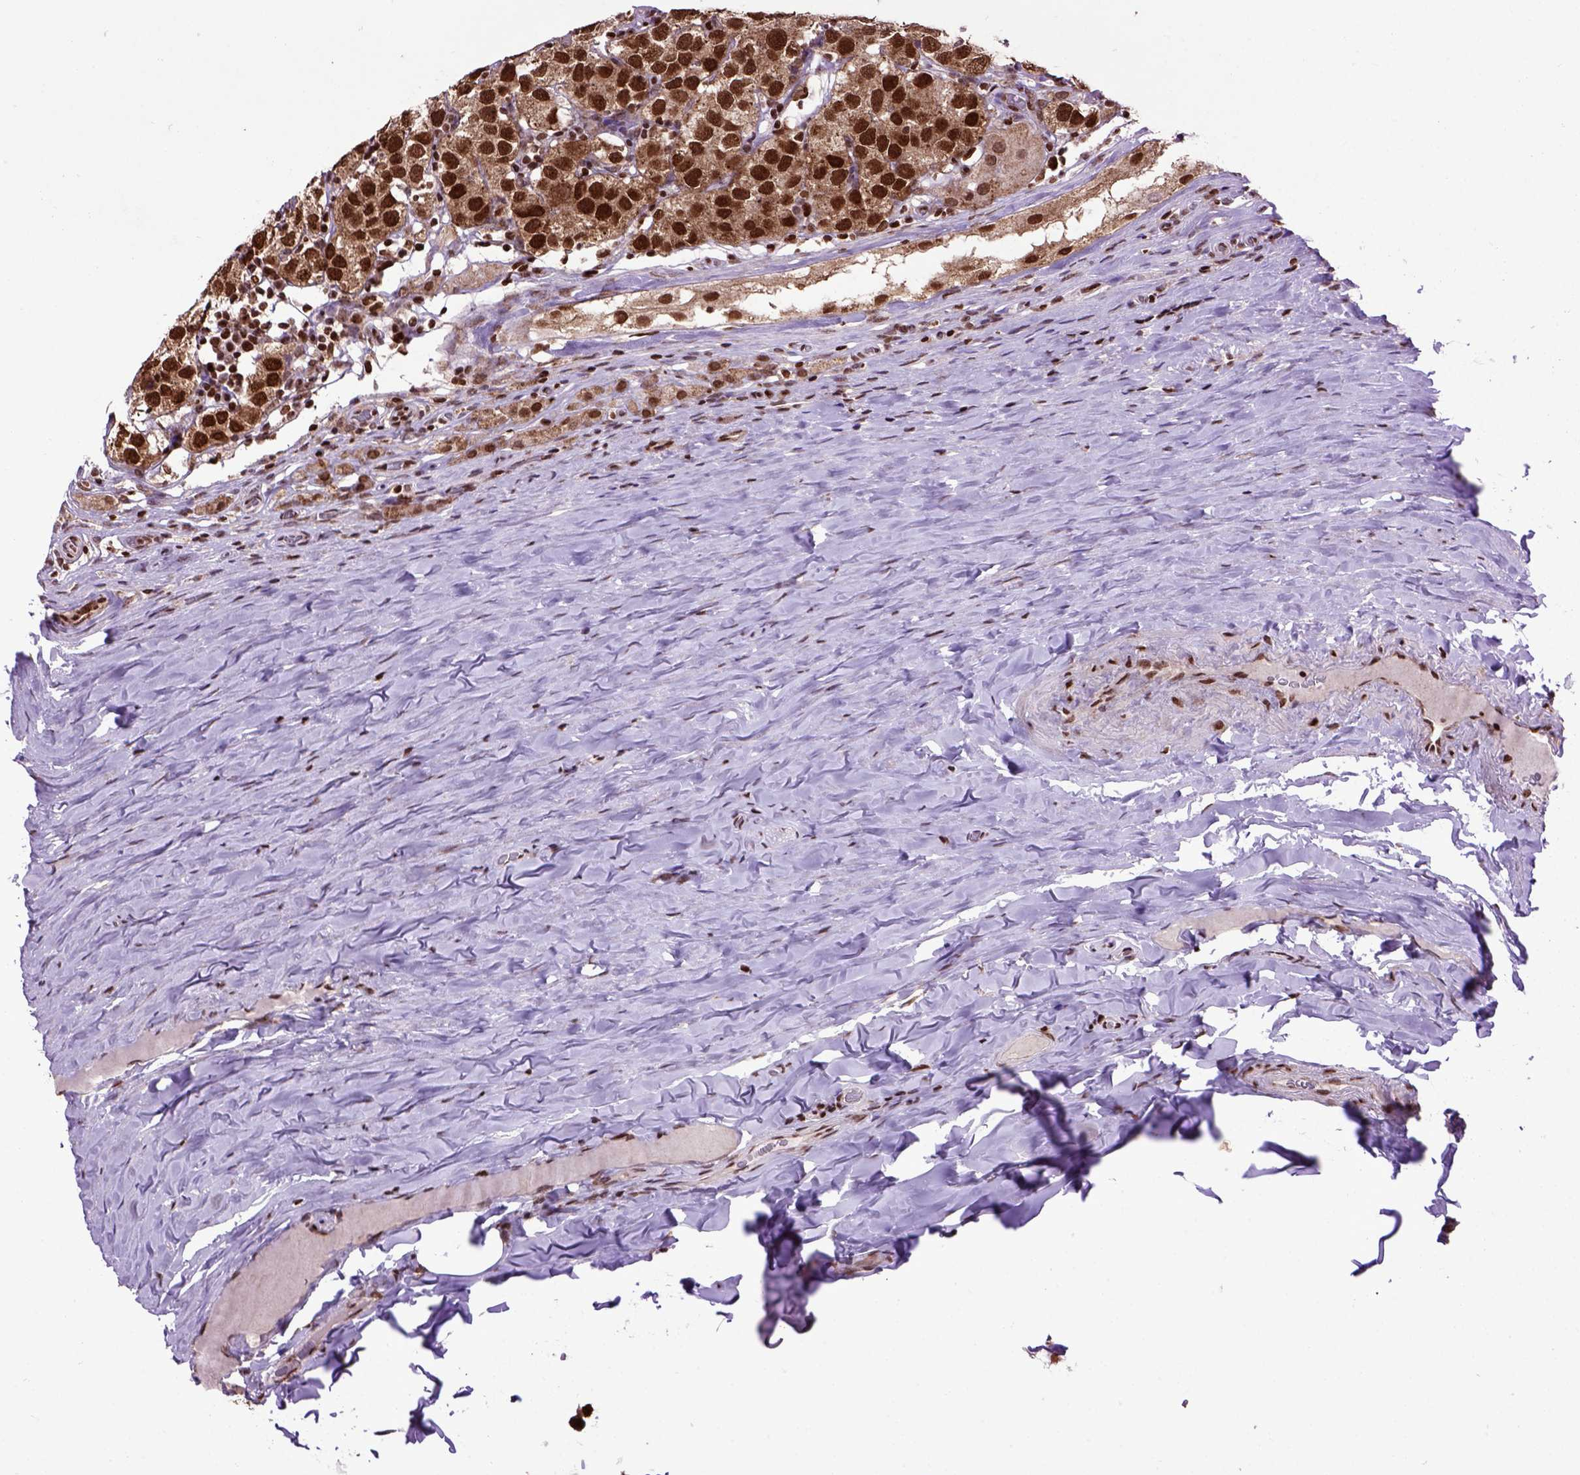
{"staining": {"intensity": "strong", "quantity": ">75%", "location": "cytoplasmic/membranous,nuclear"}, "tissue": "testis cancer", "cell_type": "Tumor cells", "image_type": "cancer", "snomed": [{"axis": "morphology", "description": "Seminoma, NOS"}, {"axis": "topography", "description": "Testis"}], "caption": "Testis cancer (seminoma) tissue displays strong cytoplasmic/membranous and nuclear staining in approximately >75% of tumor cells", "gene": "CELF1", "patient": {"sex": "male", "age": 34}}